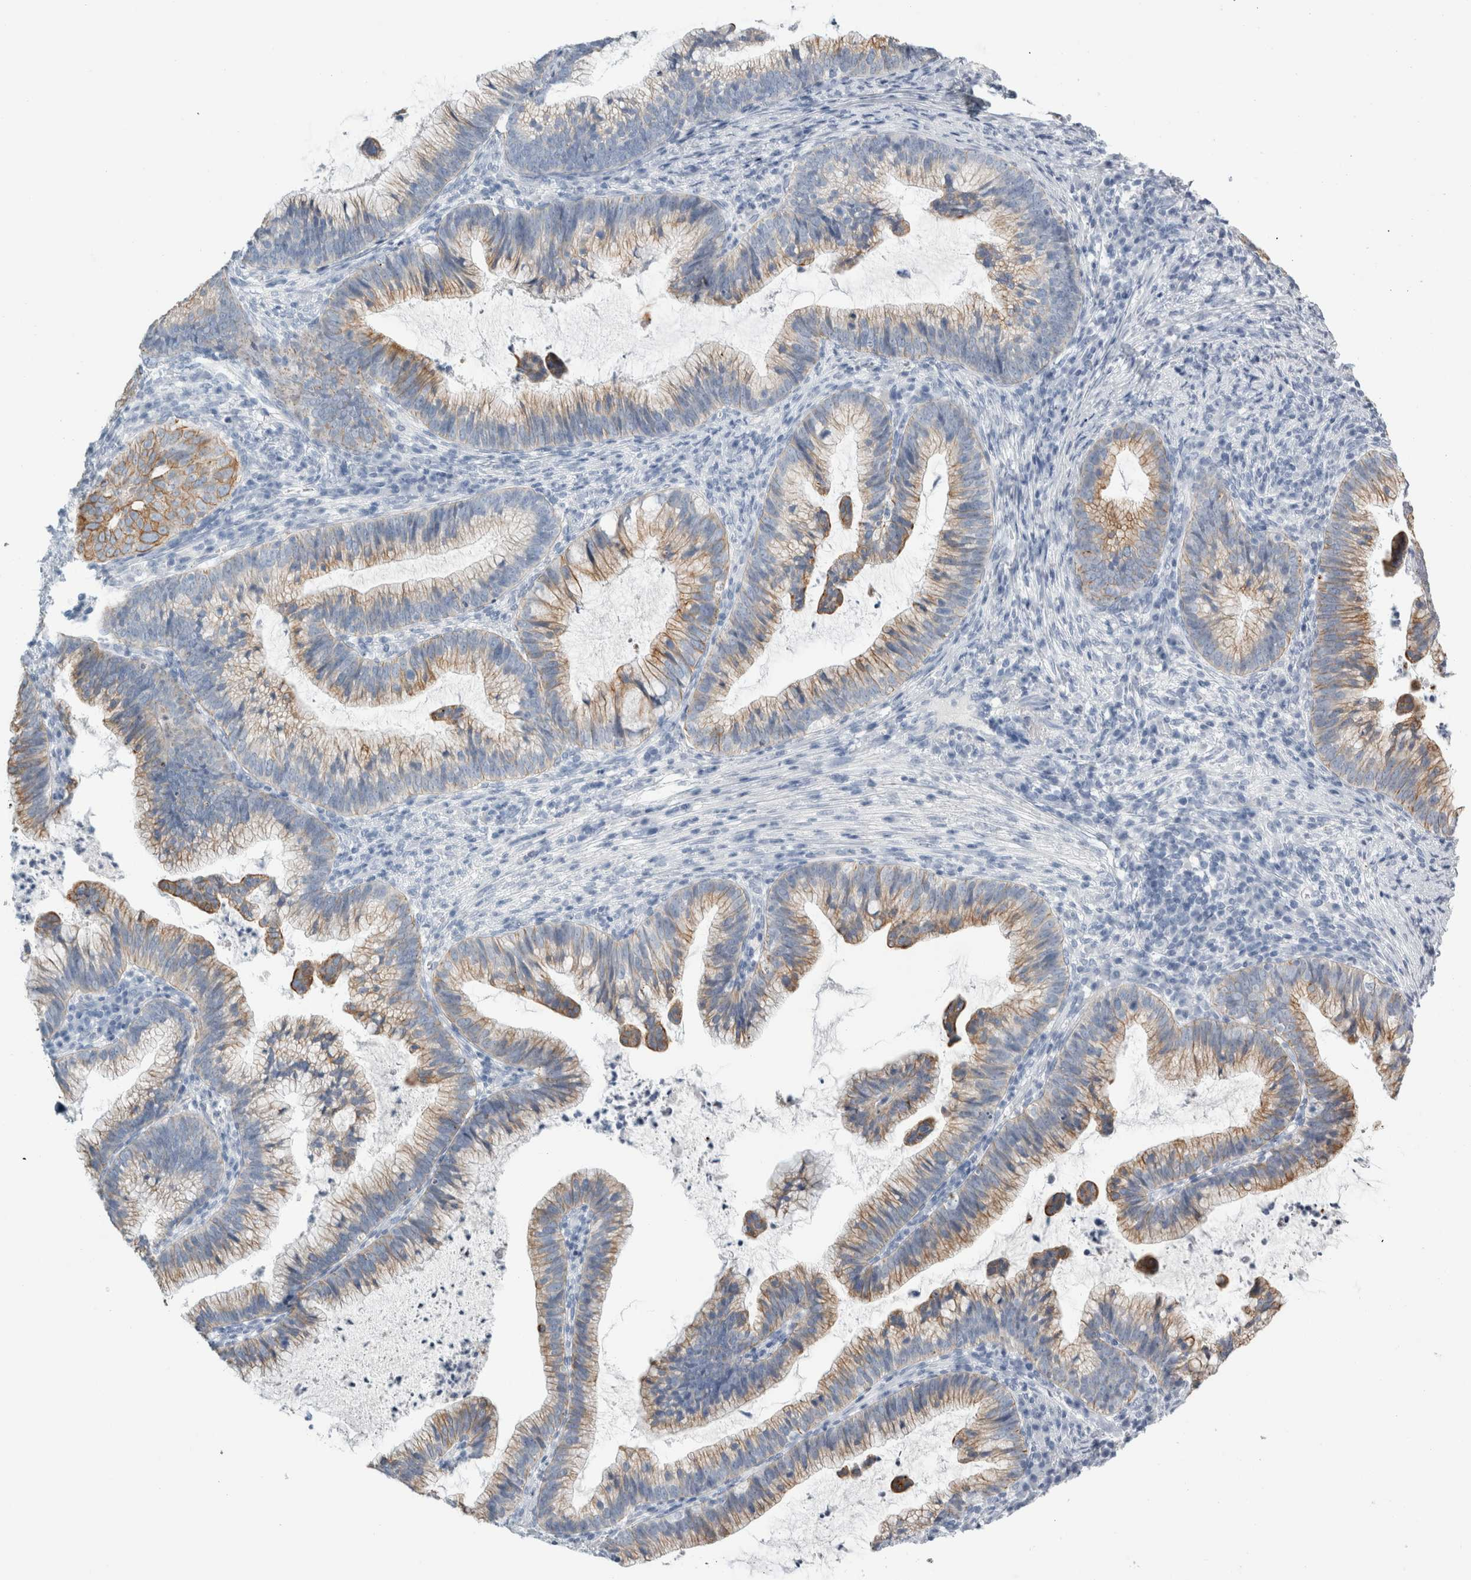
{"staining": {"intensity": "weak", "quantity": "25%-75%", "location": "cytoplasmic/membranous"}, "tissue": "cervical cancer", "cell_type": "Tumor cells", "image_type": "cancer", "snomed": [{"axis": "morphology", "description": "Adenocarcinoma, NOS"}, {"axis": "topography", "description": "Cervix"}], "caption": "This micrograph reveals immunohistochemistry staining of human adenocarcinoma (cervical), with low weak cytoplasmic/membranous staining in about 25%-75% of tumor cells.", "gene": "RPH3AL", "patient": {"sex": "female", "age": 36}}